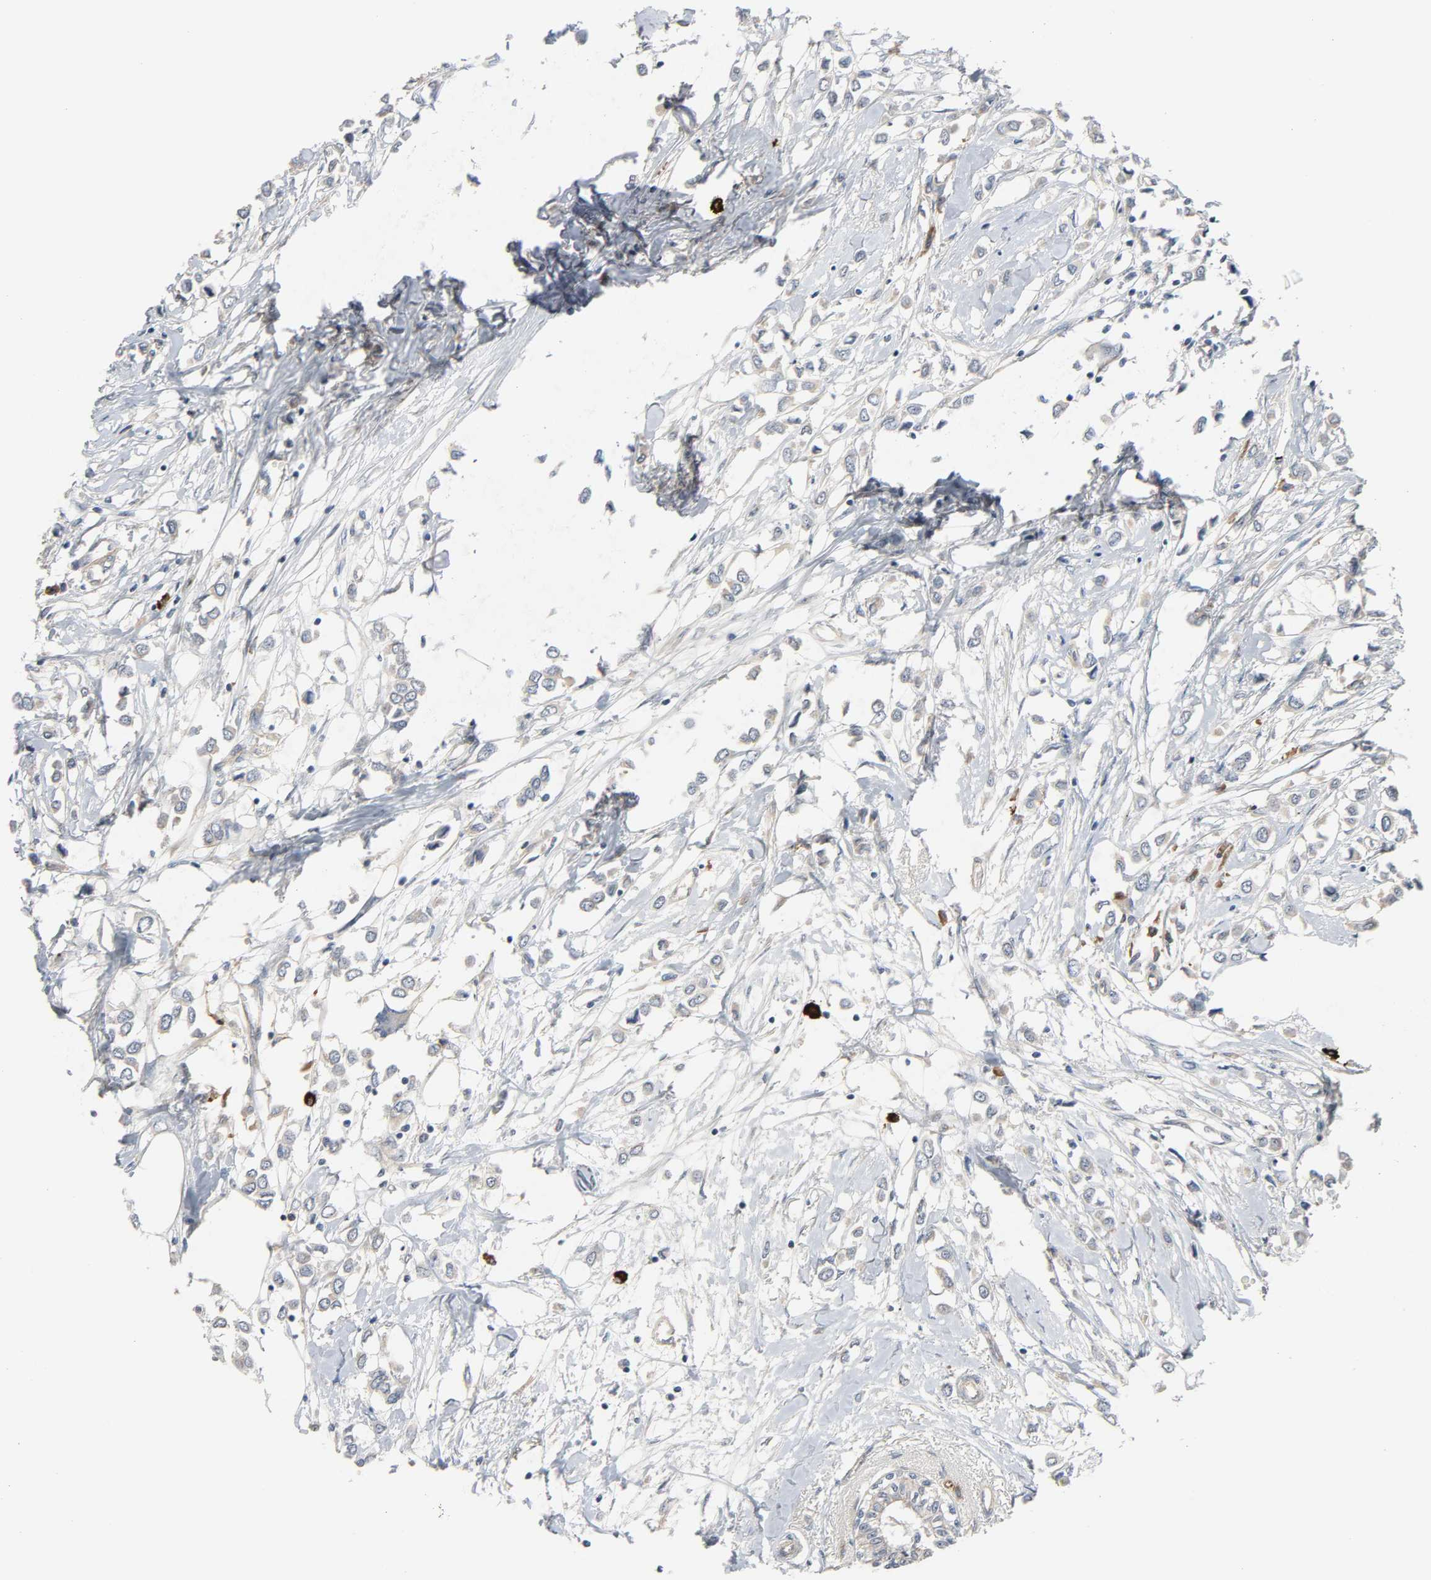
{"staining": {"intensity": "negative", "quantity": "none", "location": "none"}, "tissue": "breast cancer", "cell_type": "Tumor cells", "image_type": "cancer", "snomed": [{"axis": "morphology", "description": "Lobular carcinoma"}, {"axis": "topography", "description": "Breast"}], "caption": "DAB immunohistochemical staining of human breast cancer reveals no significant positivity in tumor cells.", "gene": "LIMCH1", "patient": {"sex": "female", "age": 51}}